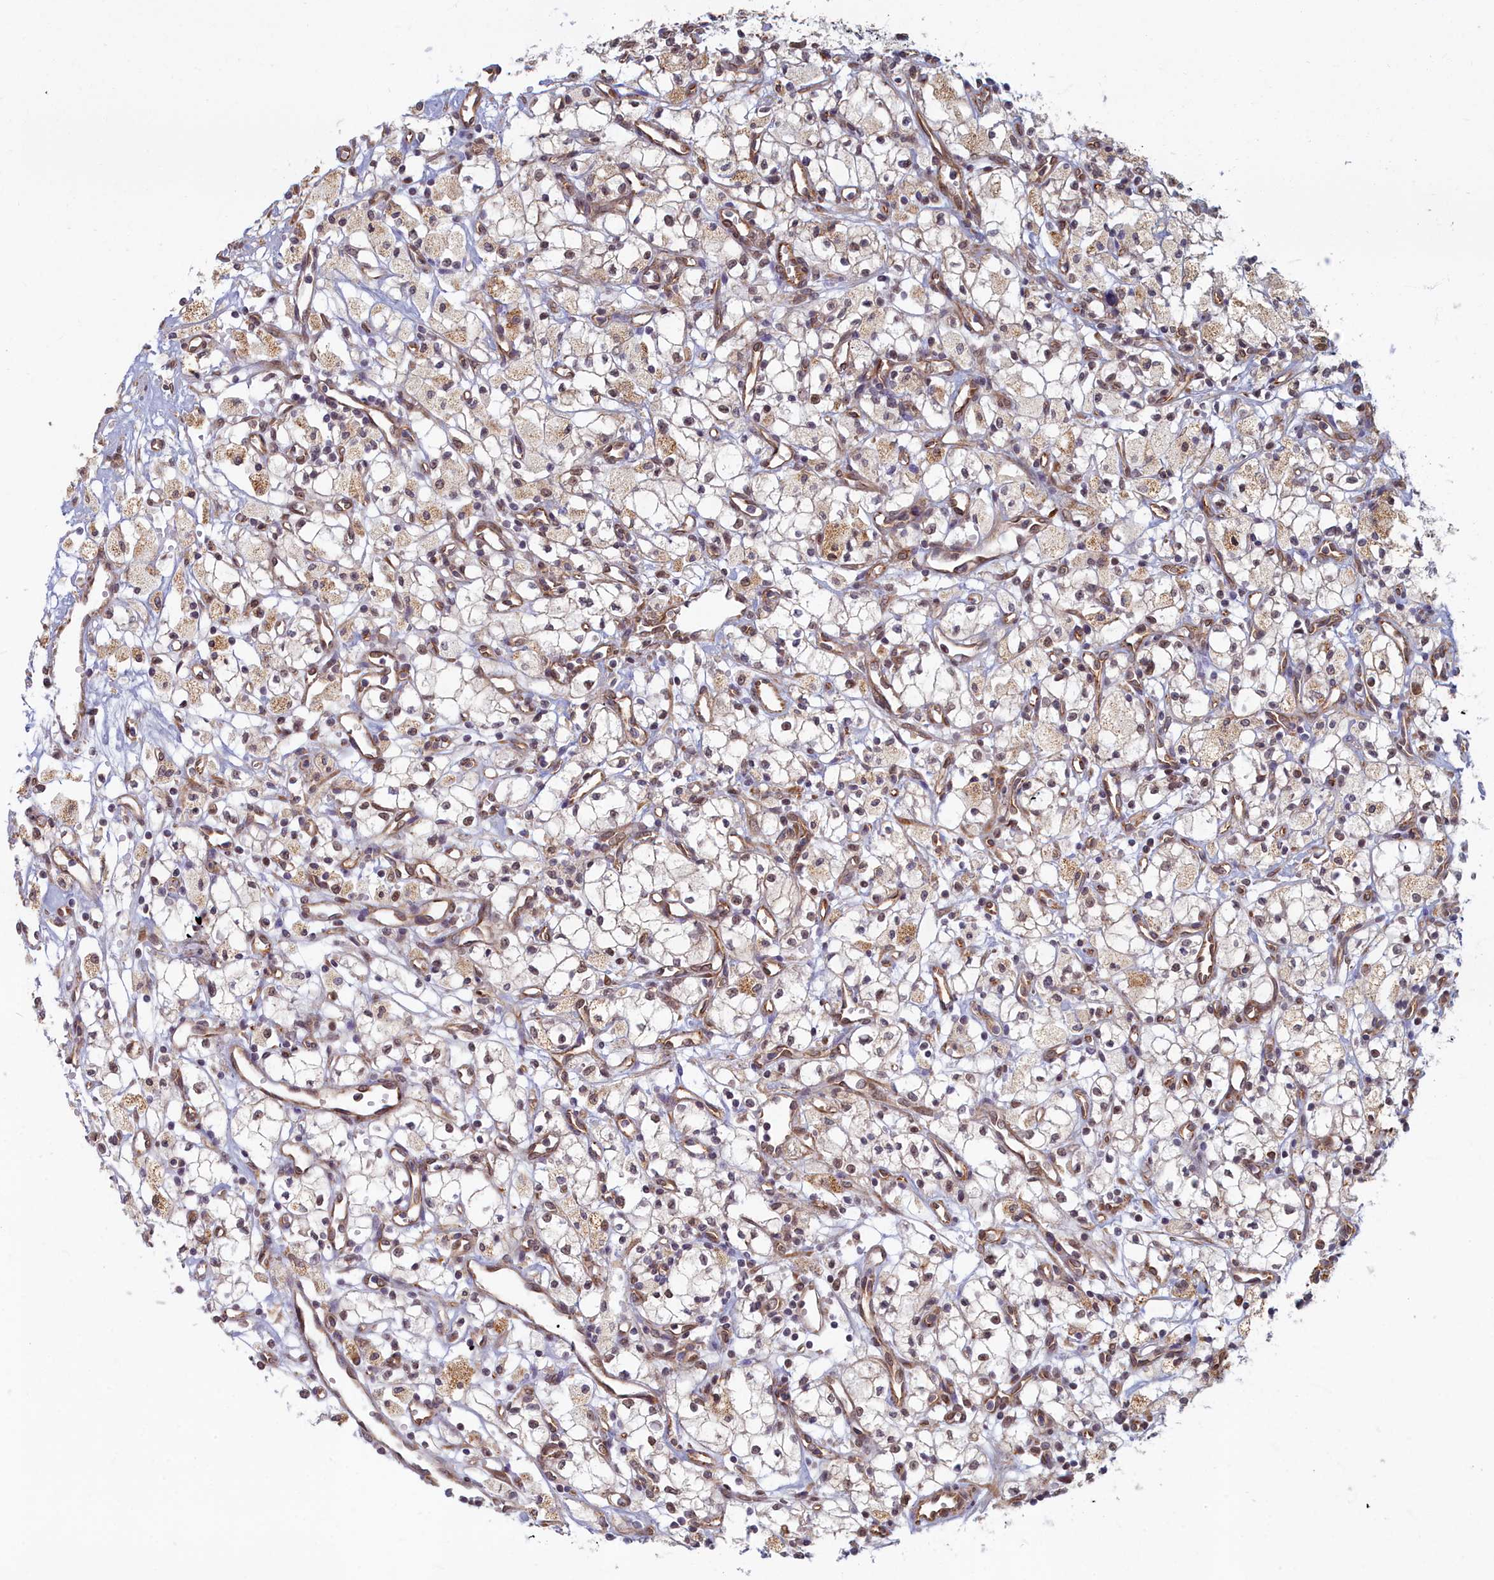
{"staining": {"intensity": "moderate", "quantity": "<25%", "location": "cytoplasmic/membranous"}, "tissue": "renal cancer", "cell_type": "Tumor cells", "image_type": "cancer", "snomed": [{"axis": "morphology", "description": "Adenocarcinoma, NOS"}, {"axis": "topography", "description": "Kidney"}], "caption": "Protein expression analysis of human renal cancer reveals moderate cytoplasmic/membranous positivity in approximately <25% of tumor cells.", "gene": "MAK16", "patient": {"sex": "male", "age": 59}}